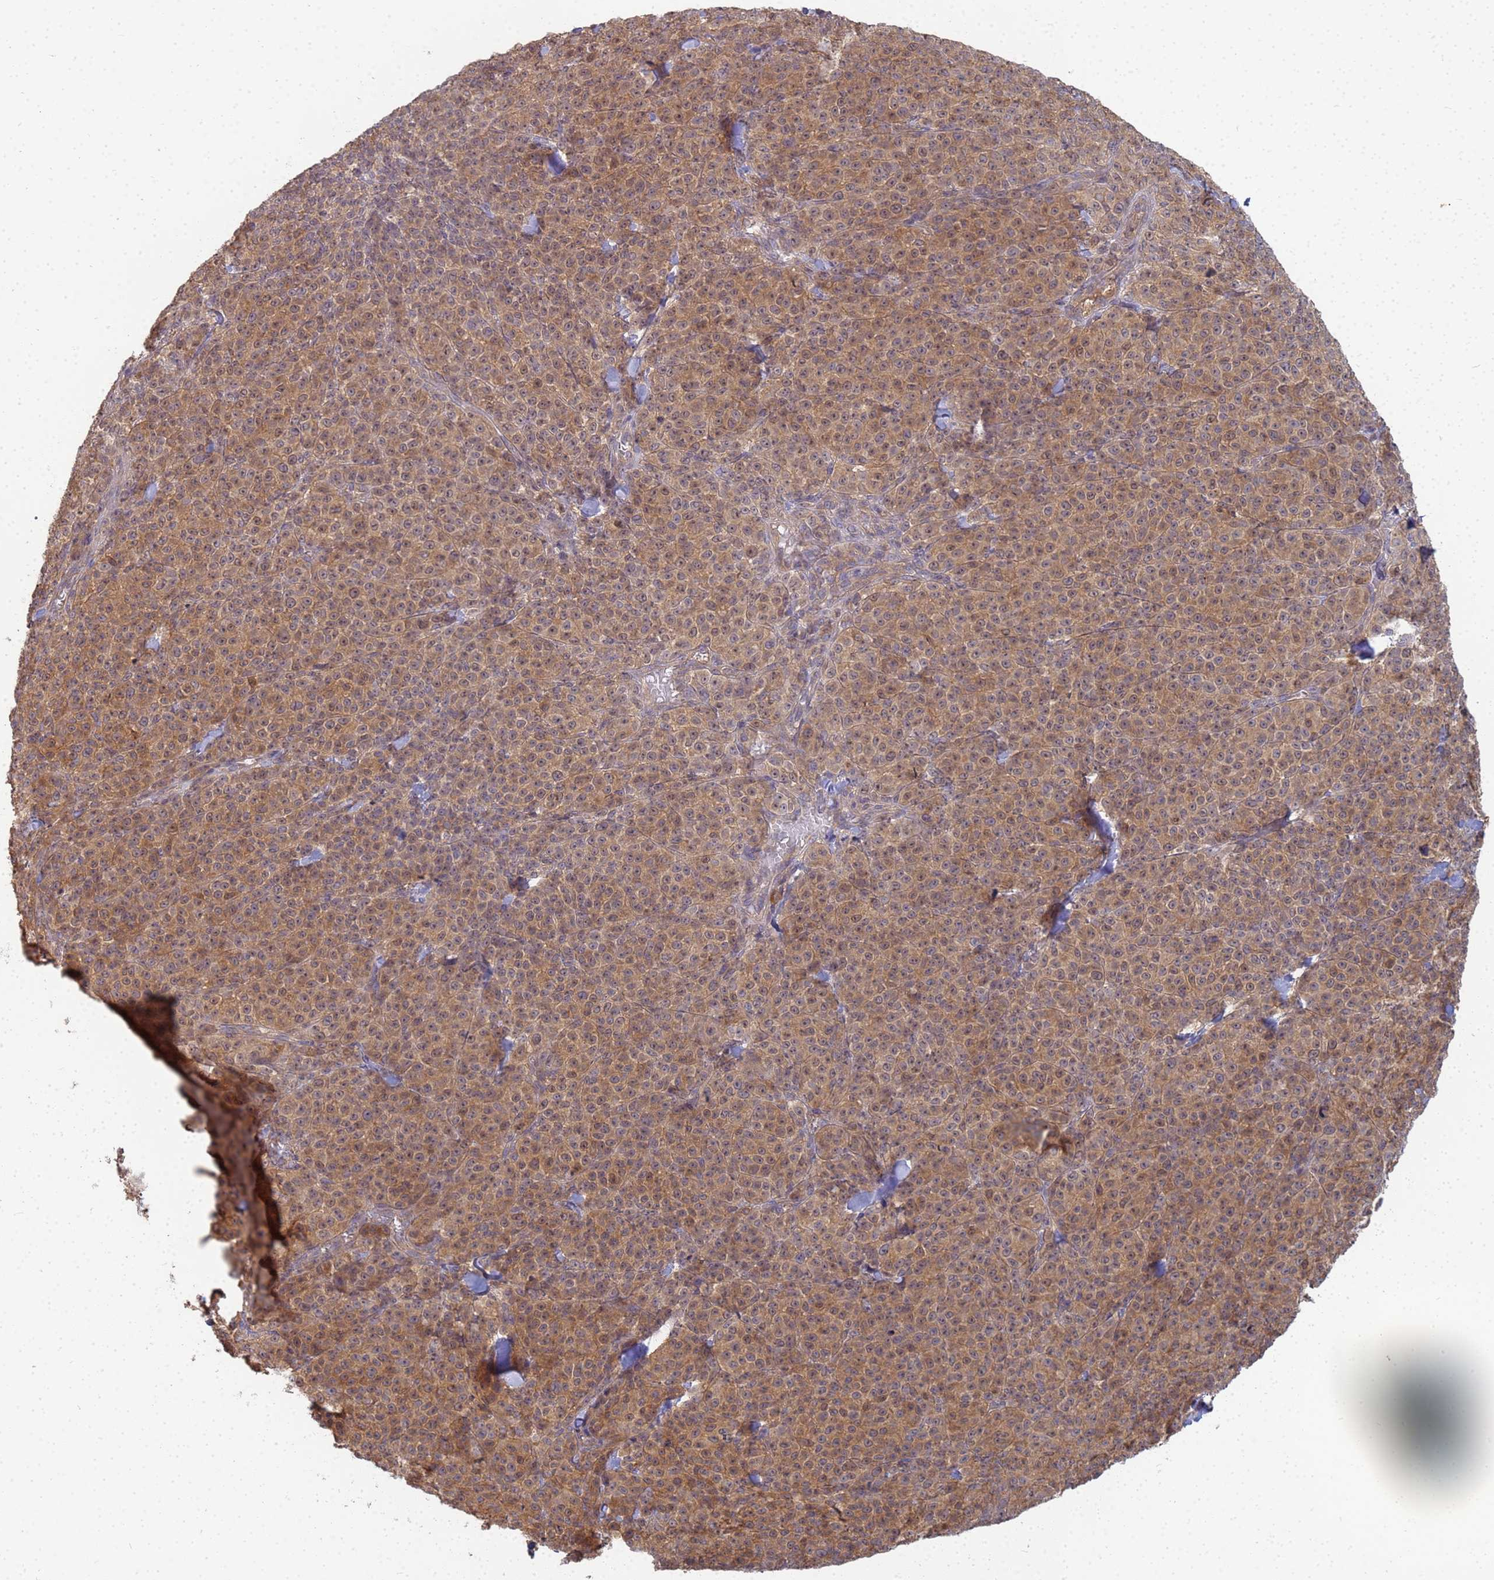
{"staining": {"intensity": "moderate", "quantity": ">75%", "location": "cytoplasmic/membranous"}, "tissue": "melanoma", "cell_type": "Tumor cells", "image_type": "cancer", "snomed": [{"axis": "morphology", "description": "Normal tissue, NOS"}, {"axis": "morphology", "description": "Malignant melanoma, NOS"}, {"axis": "topography", "description": "Skin"}], "caption": "Protein expression analysis of melanoma reveals moderate cytoplasmic/membranous expression in approximately >75% of tumor cells.", "gene": "SHARPIN", "patient": {"sex": "female", "age": 34}}